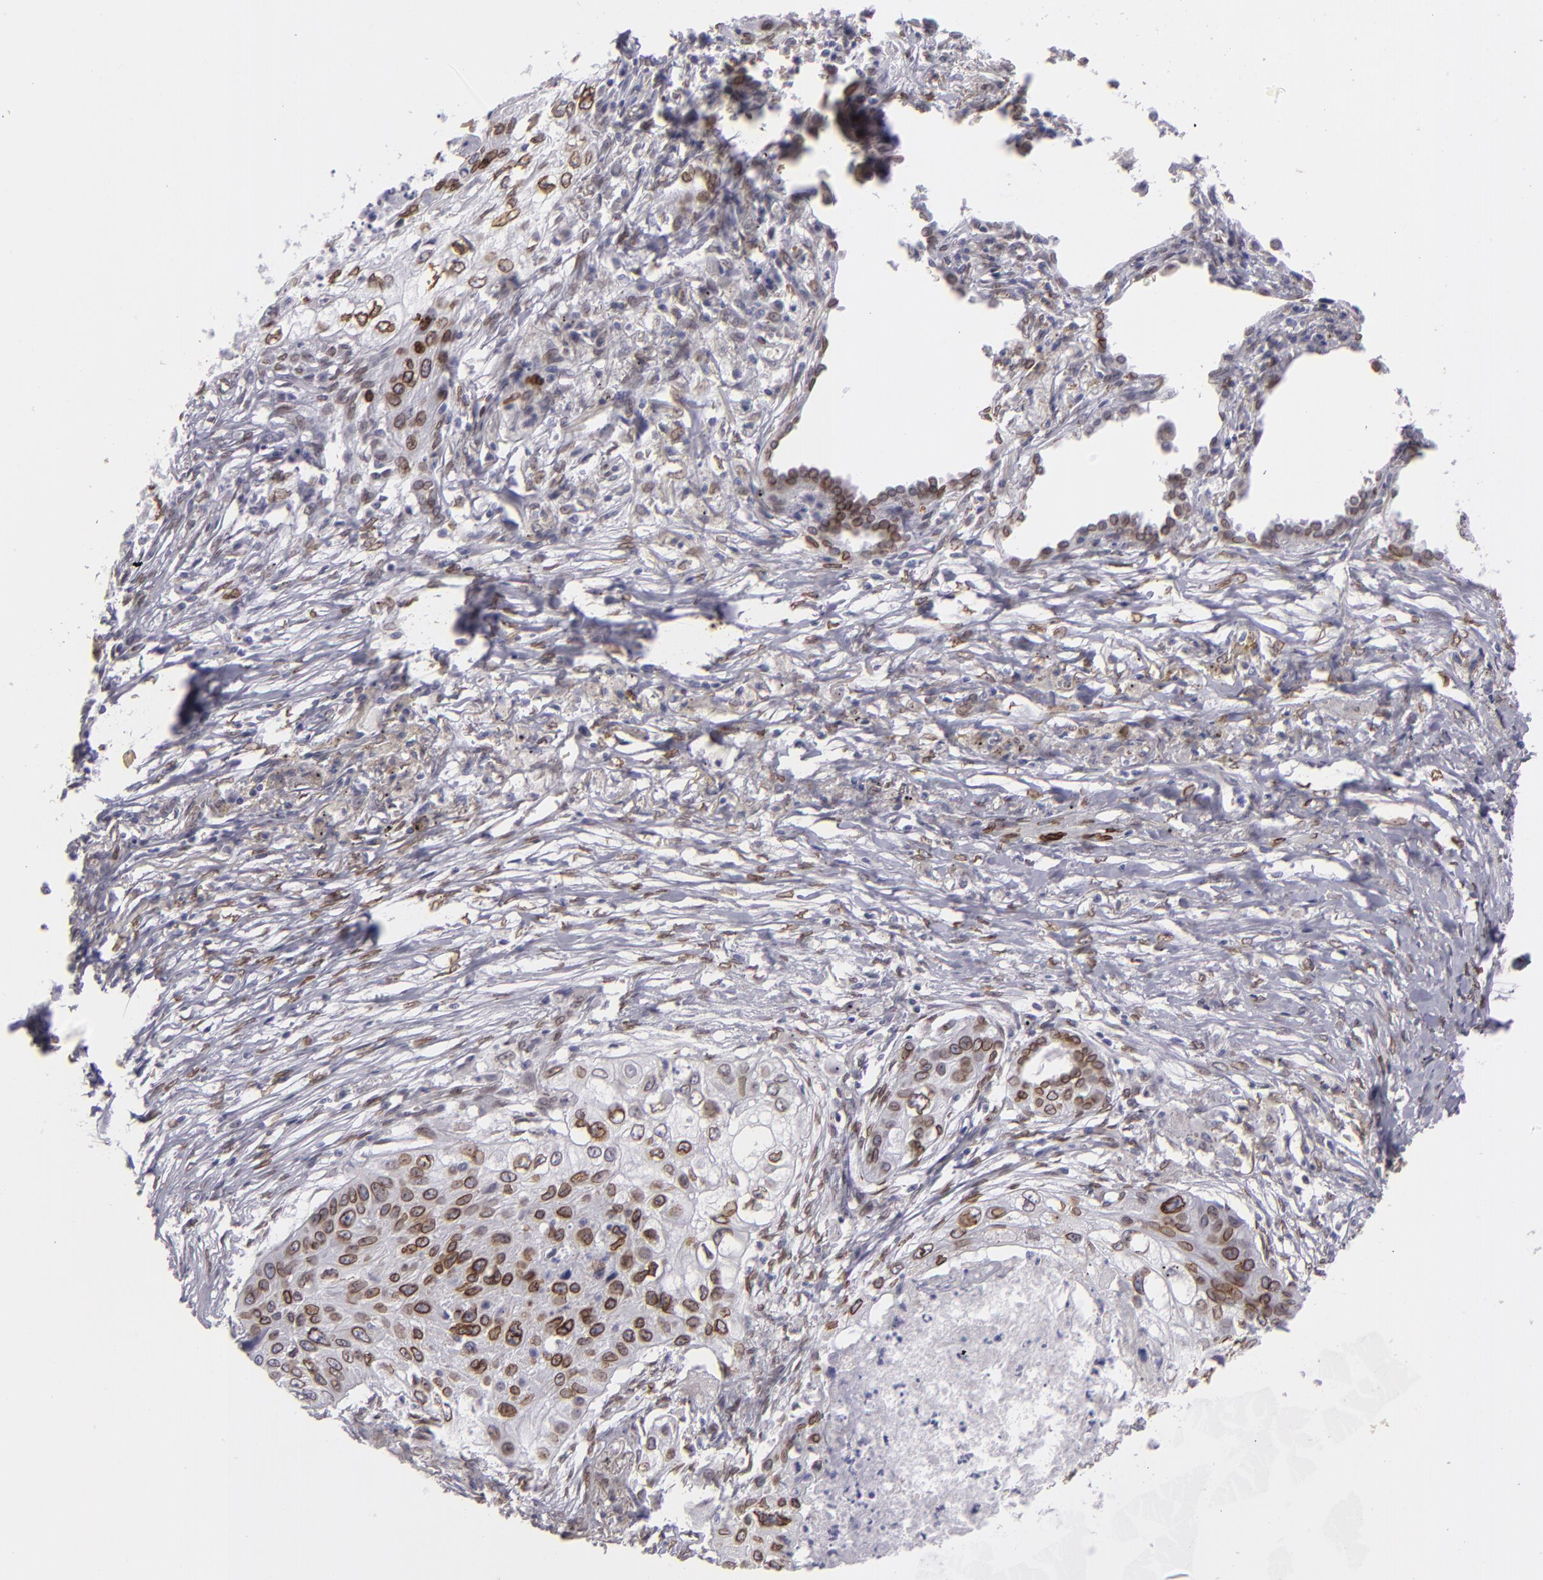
{"staining": {"intensity": "moderate", "quantity": "25%-75%", "location": "nuclear"}, "tissue": "lung cancer", "cell_type": "Tumor cells", "image_type": "cancer", "snomed": [{"axis": "morphology", "description": "Squamous cell carcinoma, NOS"}, {"axis": "topography", "description": "Lung"}], "caption": "Immunohistochemistry photomicrograph of human lung squamous cell carcinoma stained for a protein (brown), which displays medium levels of moderate nuclear staining in about 25%-75% of tumor cells.", "gene": "EMD", "patient": {"sex": "male", "age": 71}}